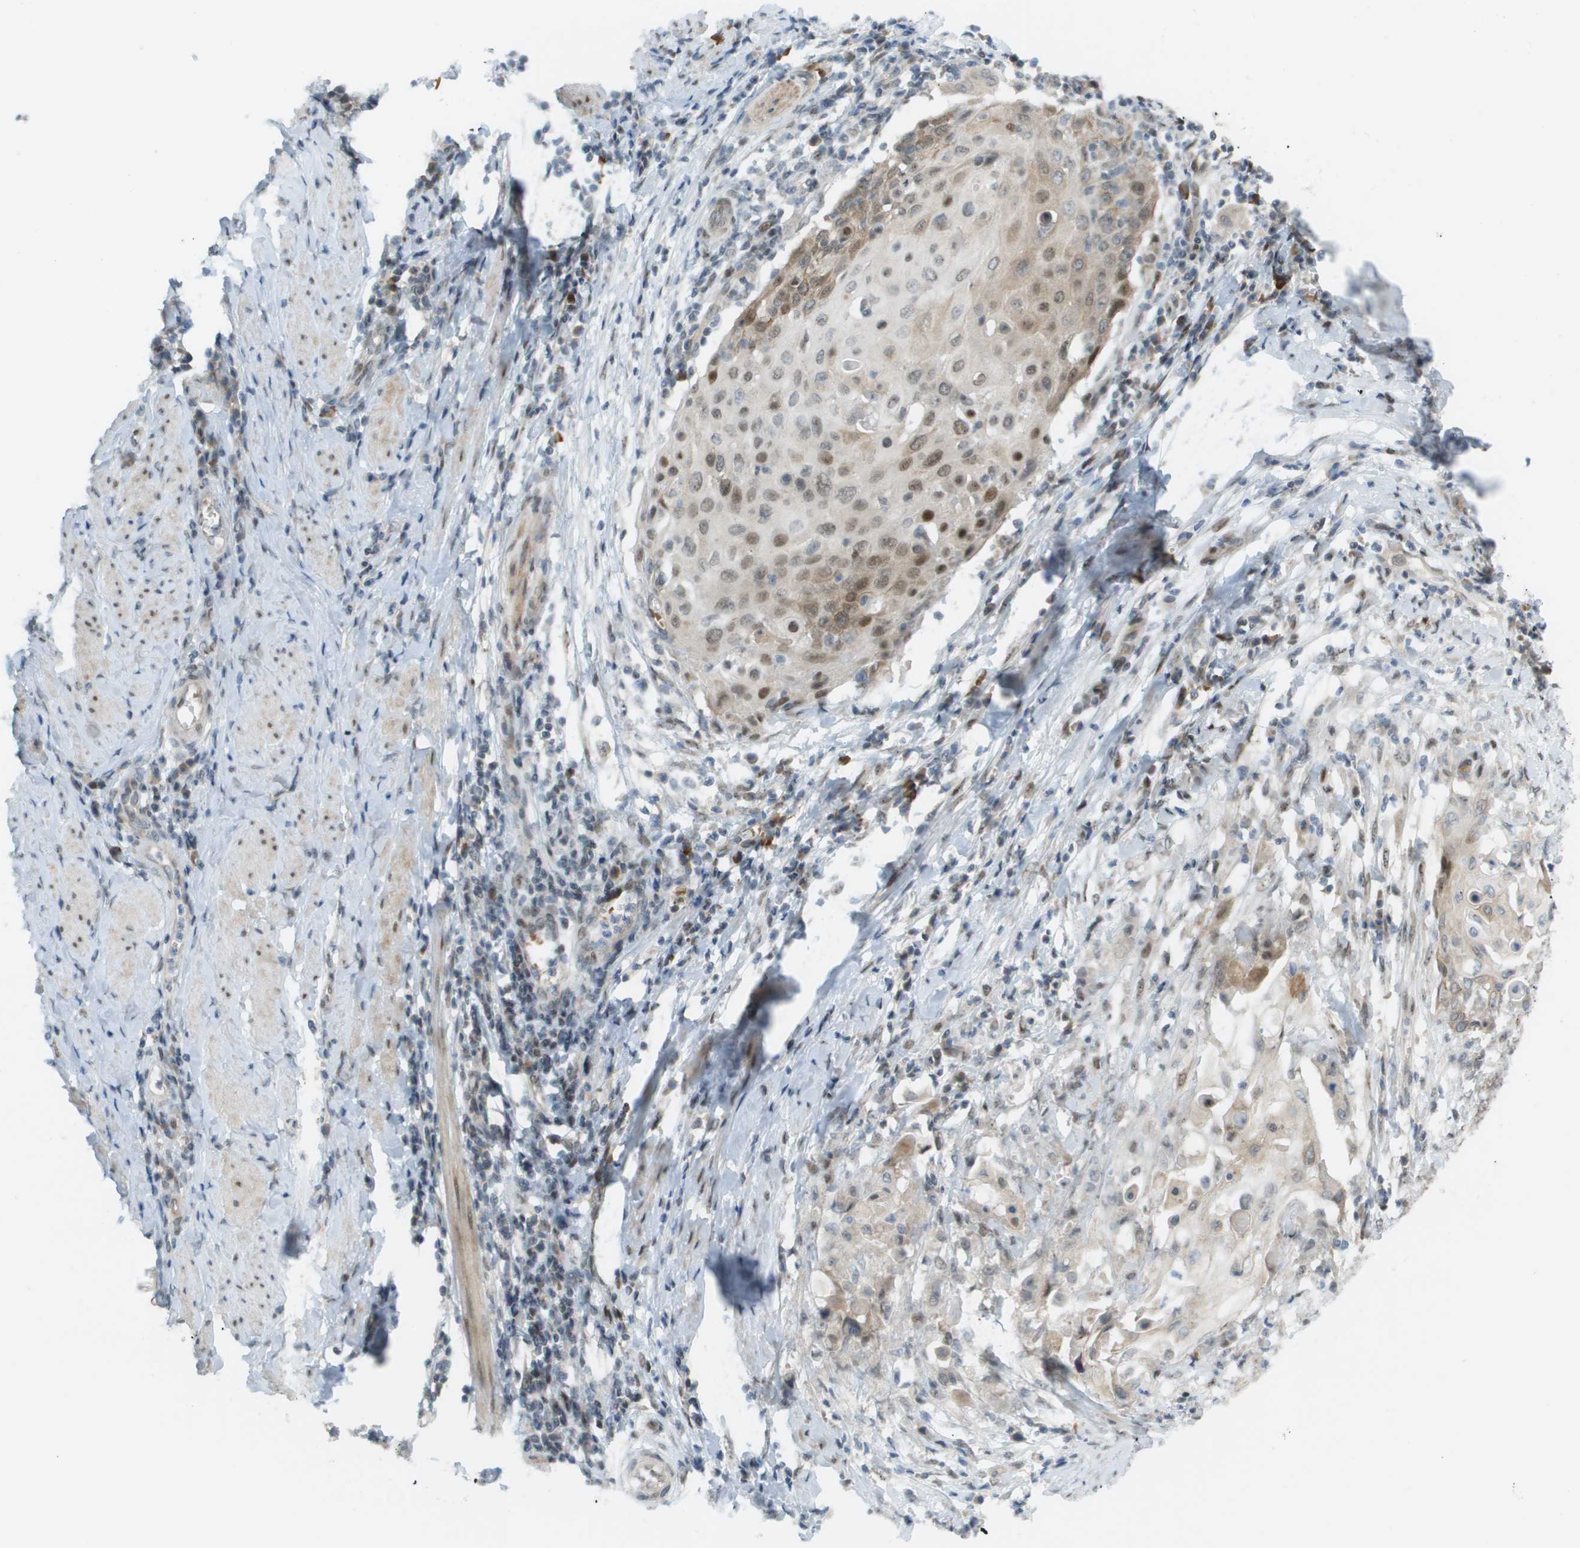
{"staining": {"intensity": "moderate", "quantity": ">75%", "location": "nuclear"}, "tissue": "cervical cancer", "cell_type": "Tumor cells", "image_type": "cancer", "snomed": [{"axis": "morphology", "description": "Squamous cell carcinoma, NOS"}, {"axis": "topography", "description": "Cervix"}], "caption": "Immunohistochemical staining of human cervical cancer (squamous cell carcinoma) demonstrates medium levels of moderate nuclear staining in about >75% of tumor cells.", "gene": "CACNB4", "patient": {"sex": "female", "age": 39}}